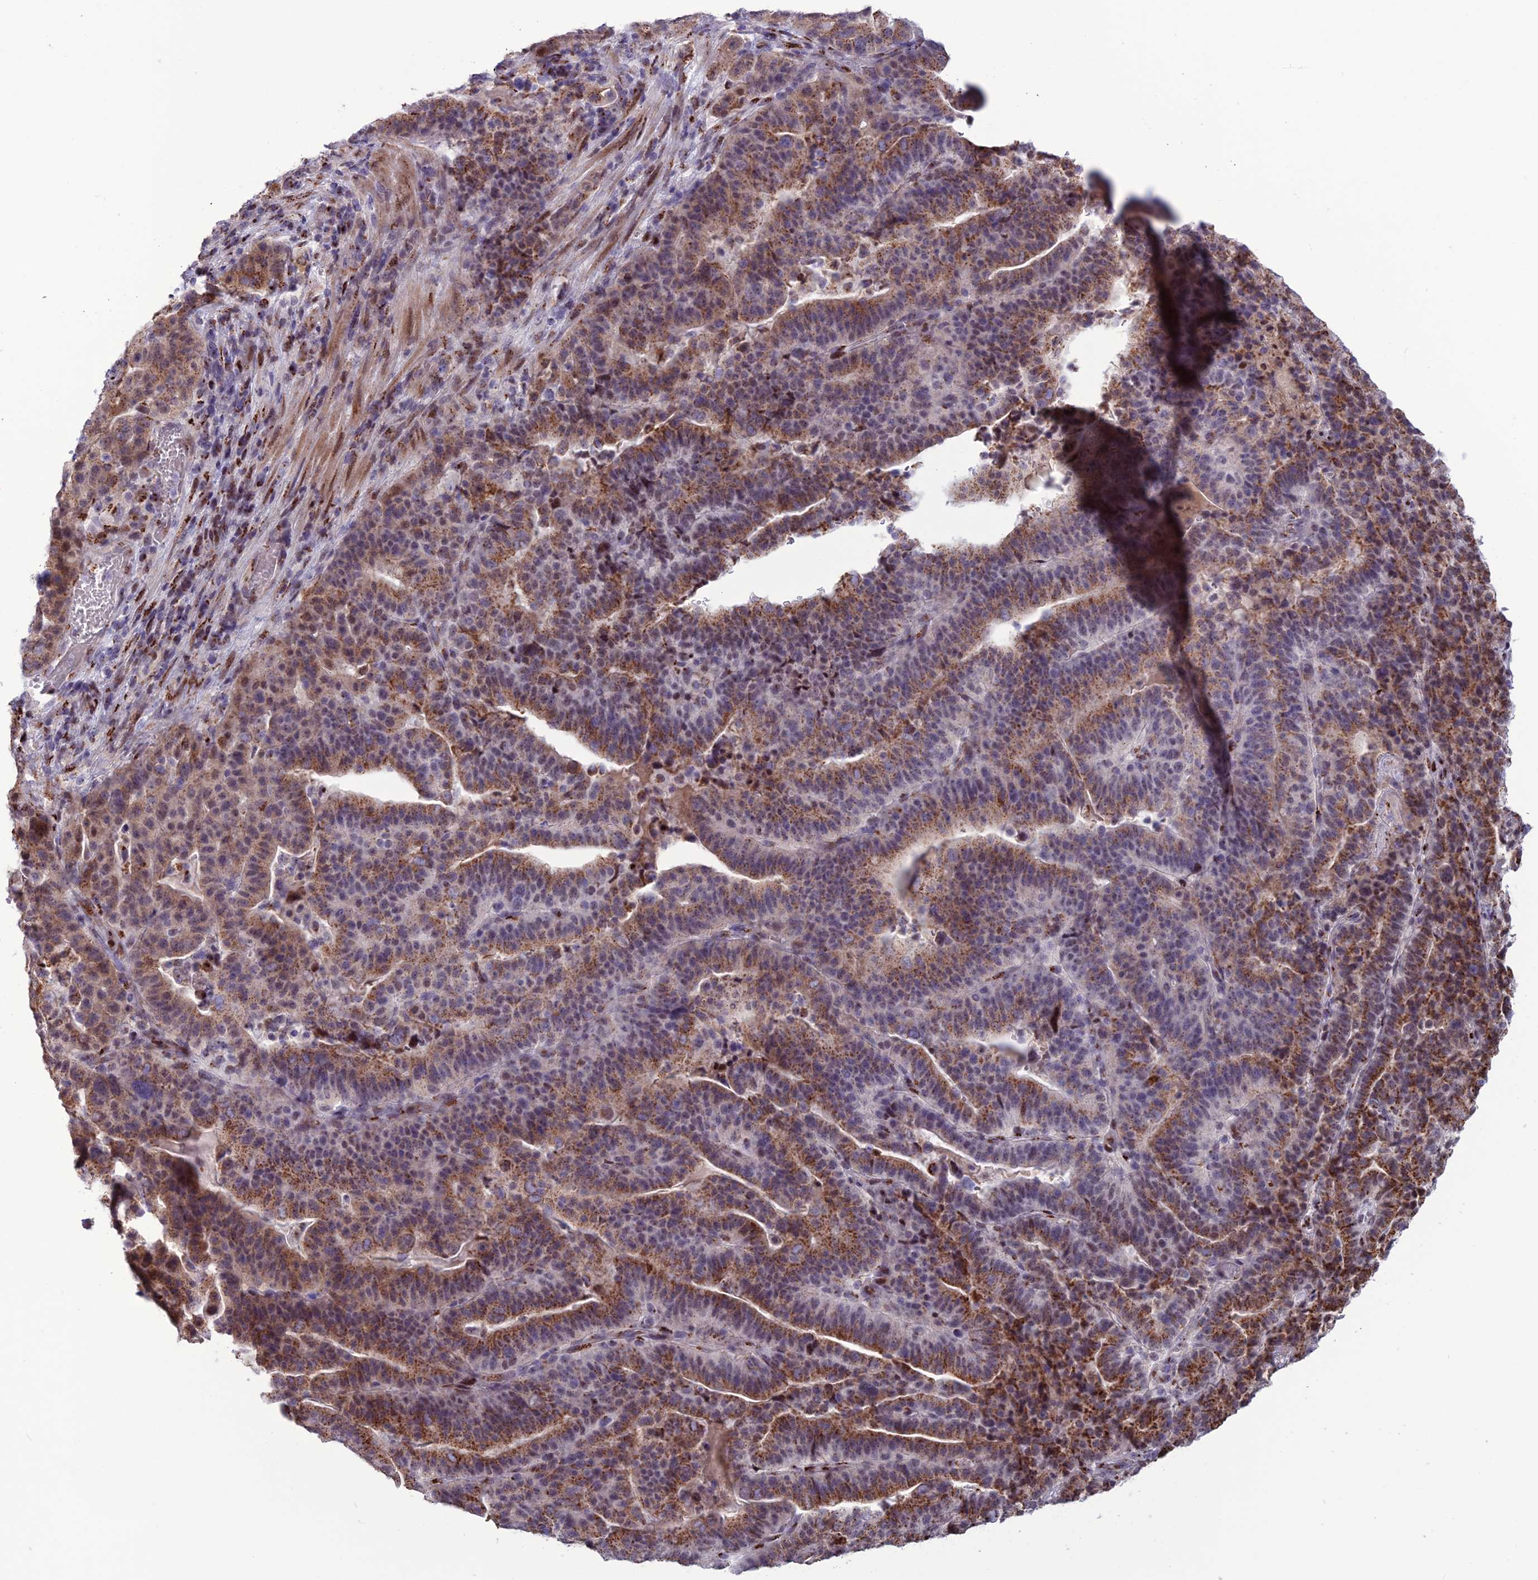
{"staining": {"intensity": "moderate", "quantity": ">75%", "location": "cytoplasmic/membranous"}, "tissue": "stomach cancer", "cell_type": "Tumor cells", "image_type": "cancer", "snomed": [{"axis": "morphology", "description": "Adenocarcinoma, NOS"}, {"axis": "topography", "description": "Stomach"}], "caption": "Moderate cytoplasmic/membranous staining is seen in about >75% of tumor cells in stomach cancer.", "gene": "PLEKHA4", "patient": {"sex": "male", "age": 48}}